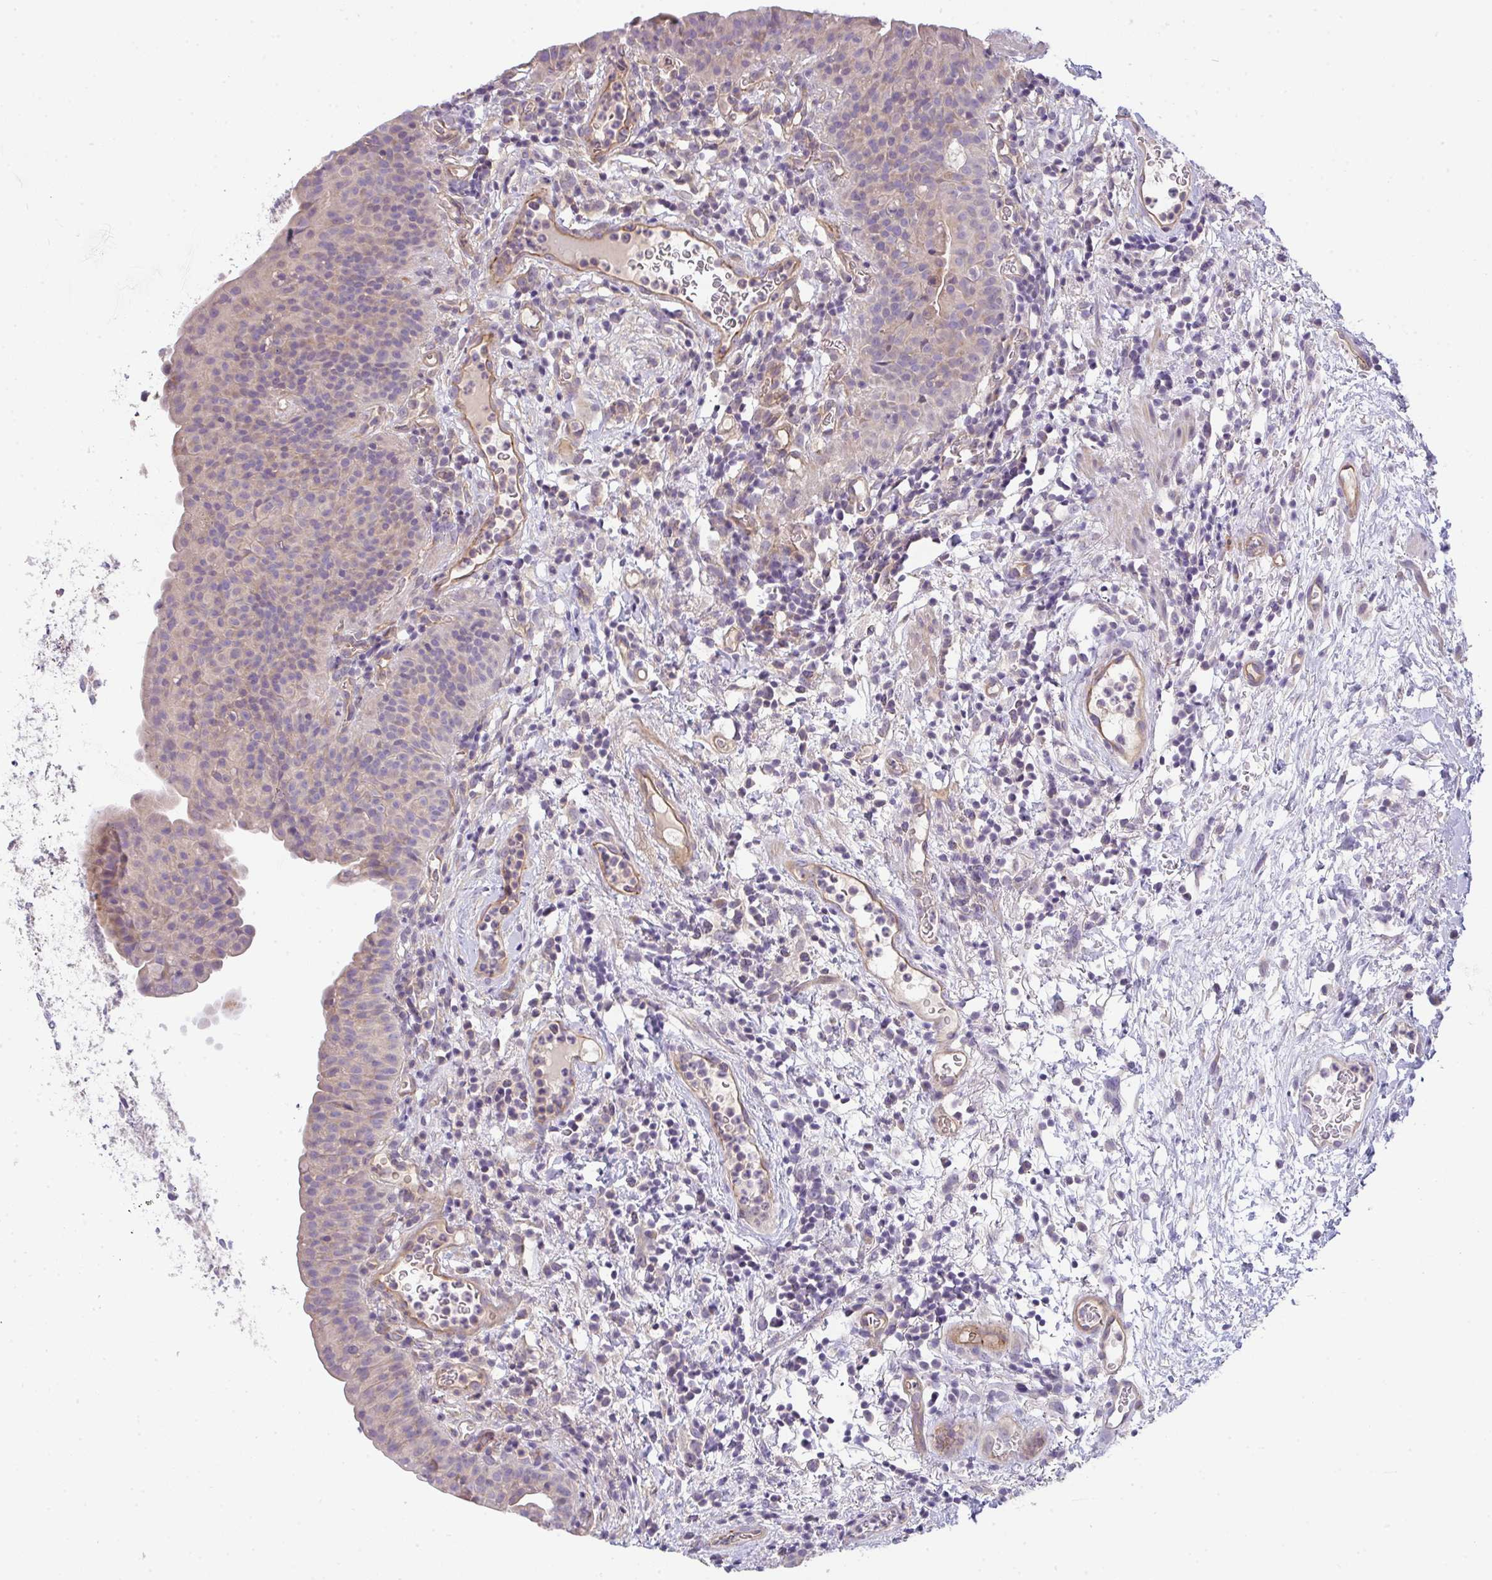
{"staining": {"intensity": "weak", "quantity": "<25%", "location": "cytoplasmic/membranous"}, "tissue": "urinary bladder", "cell_type": "Urothelial cells", "image_type": "normal", "snomed": [{"axis": "morphology", "description": "Normal tissue, NOS"}, {"axis": "morphology", "description": "Inflammation, NOS"}, {"axis": "topography", "description": "Urinary bladder"}], "caption": "Urinary bladder was stained to show a protein in brown. There is no significant positivity in urothelial cells.", "gene": "FILIP1", "patient": {"sex": "male", "age": 57}}